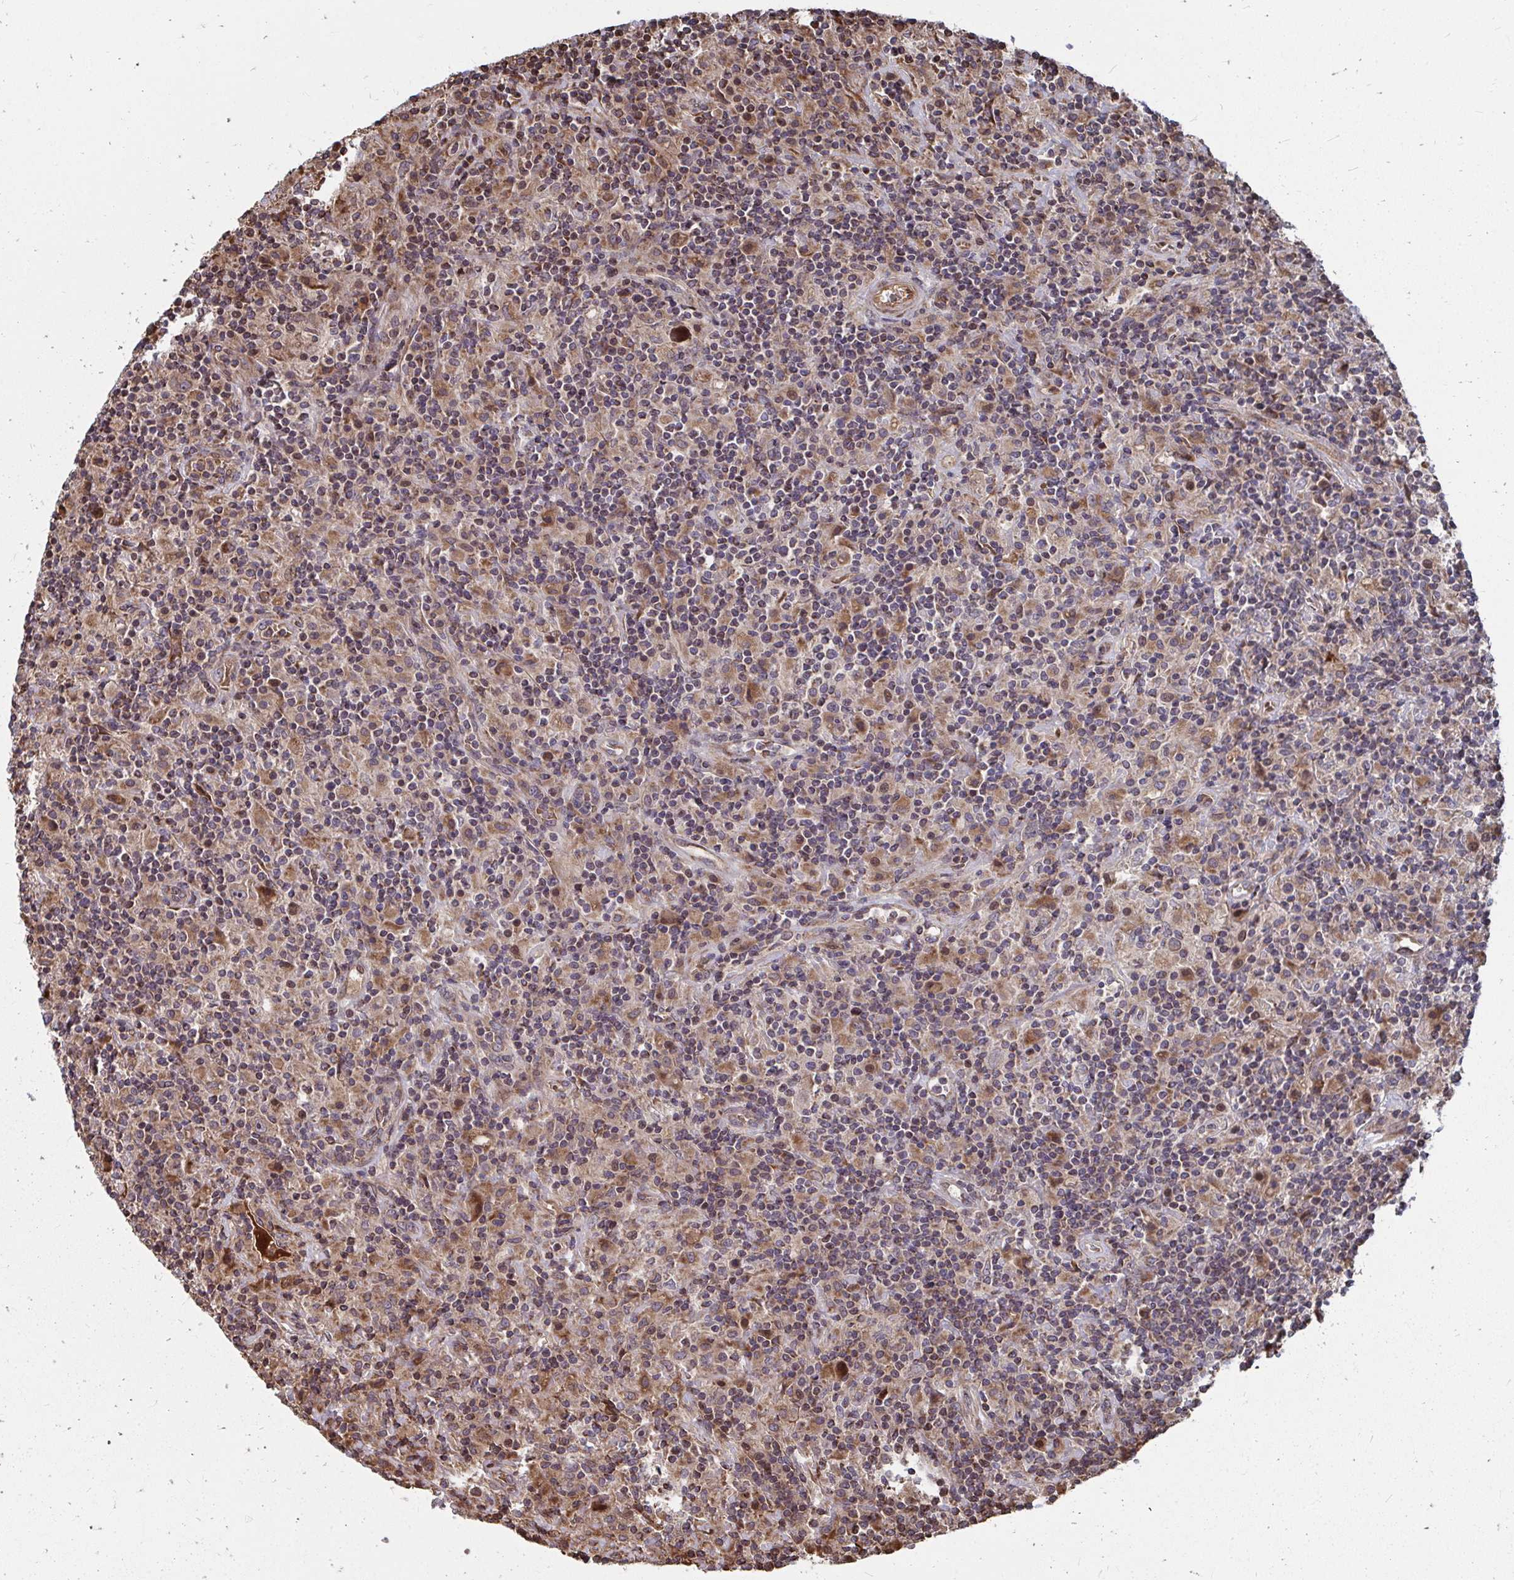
{"staining": {"intensity": "weak", "quantity": "25%-75%", "location": "cytoplasmic/membranous"}, "tissue": "lymphoma", "cell_type": "Tumor cells", "image_type": "cancer", "snomed": [{"axis": "morphology", "description": "Hodgkin's disease, NOS"}, {"axis": "topography", "description": "Lymph node"}], "caption": "Immunohistochemistry photomicrograph of human lymphoma stained for a protein (brown), which shows low levels of weak cytoplasmic/membranous expression in approximately 25%-75% of tumor cells.", "gene": "FAM89A", "patient": {"sex": "male", "age": 70}}